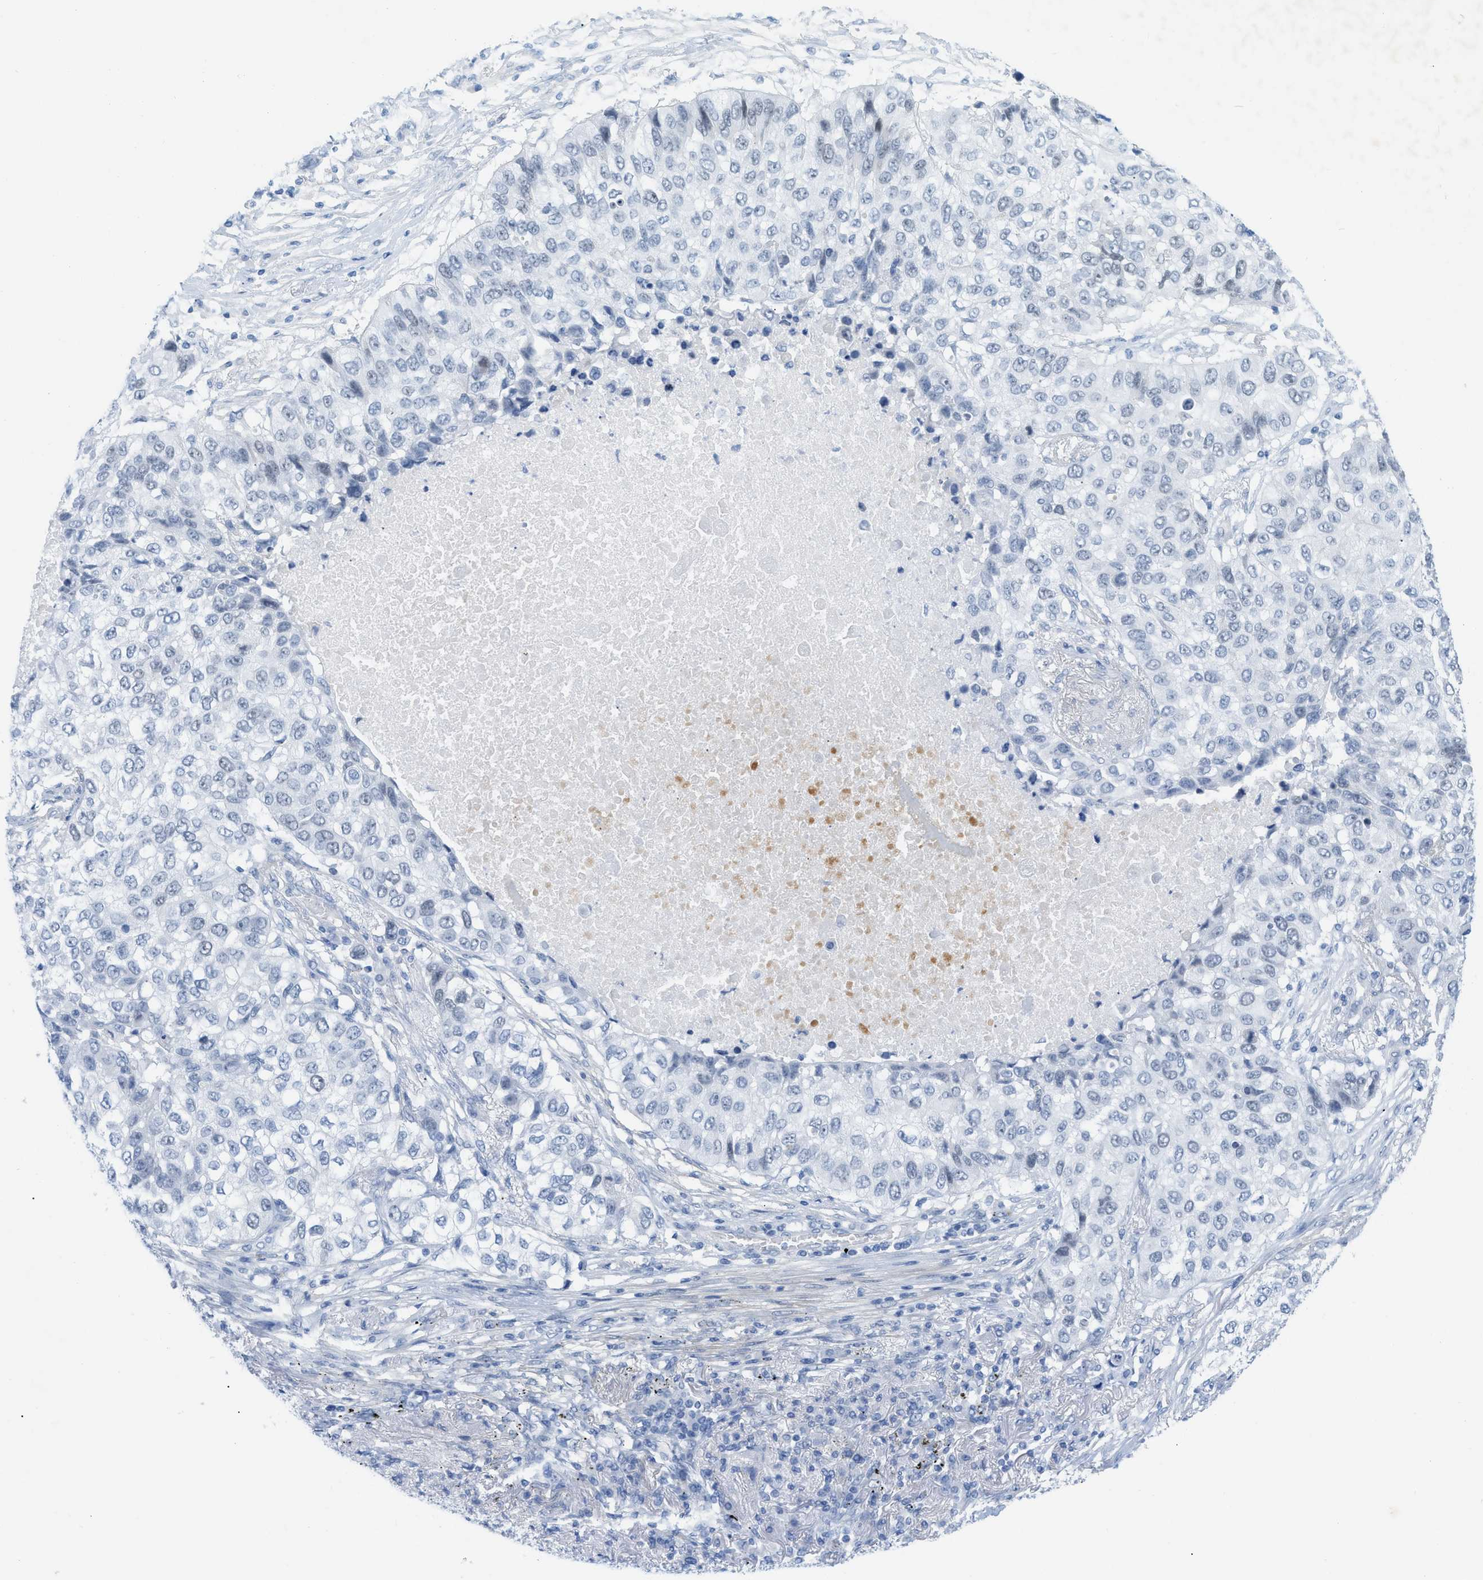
{"staining": {"intensity": "negative", "quantity": "none", "location": "none"}, "tissue": "lung cancer", "cell_type": "Tumor cells", "image_type": "cancer", "snomed": [{"axis": "morphology", "description": "Squamous cell carcinoma, NOS"}, {"axis": "topography", "description": "Lung"}], "caption": "DAB (3,3'-diaminobenzidine) immunohistochemical staining of lung cancer shows no significant positivity in tumor cells. (Immunohistochemistry (ihc), brightfield microscopy, high magnification).", "gene": "HLTF", "patient": {"sex": "male", "age": 57}}